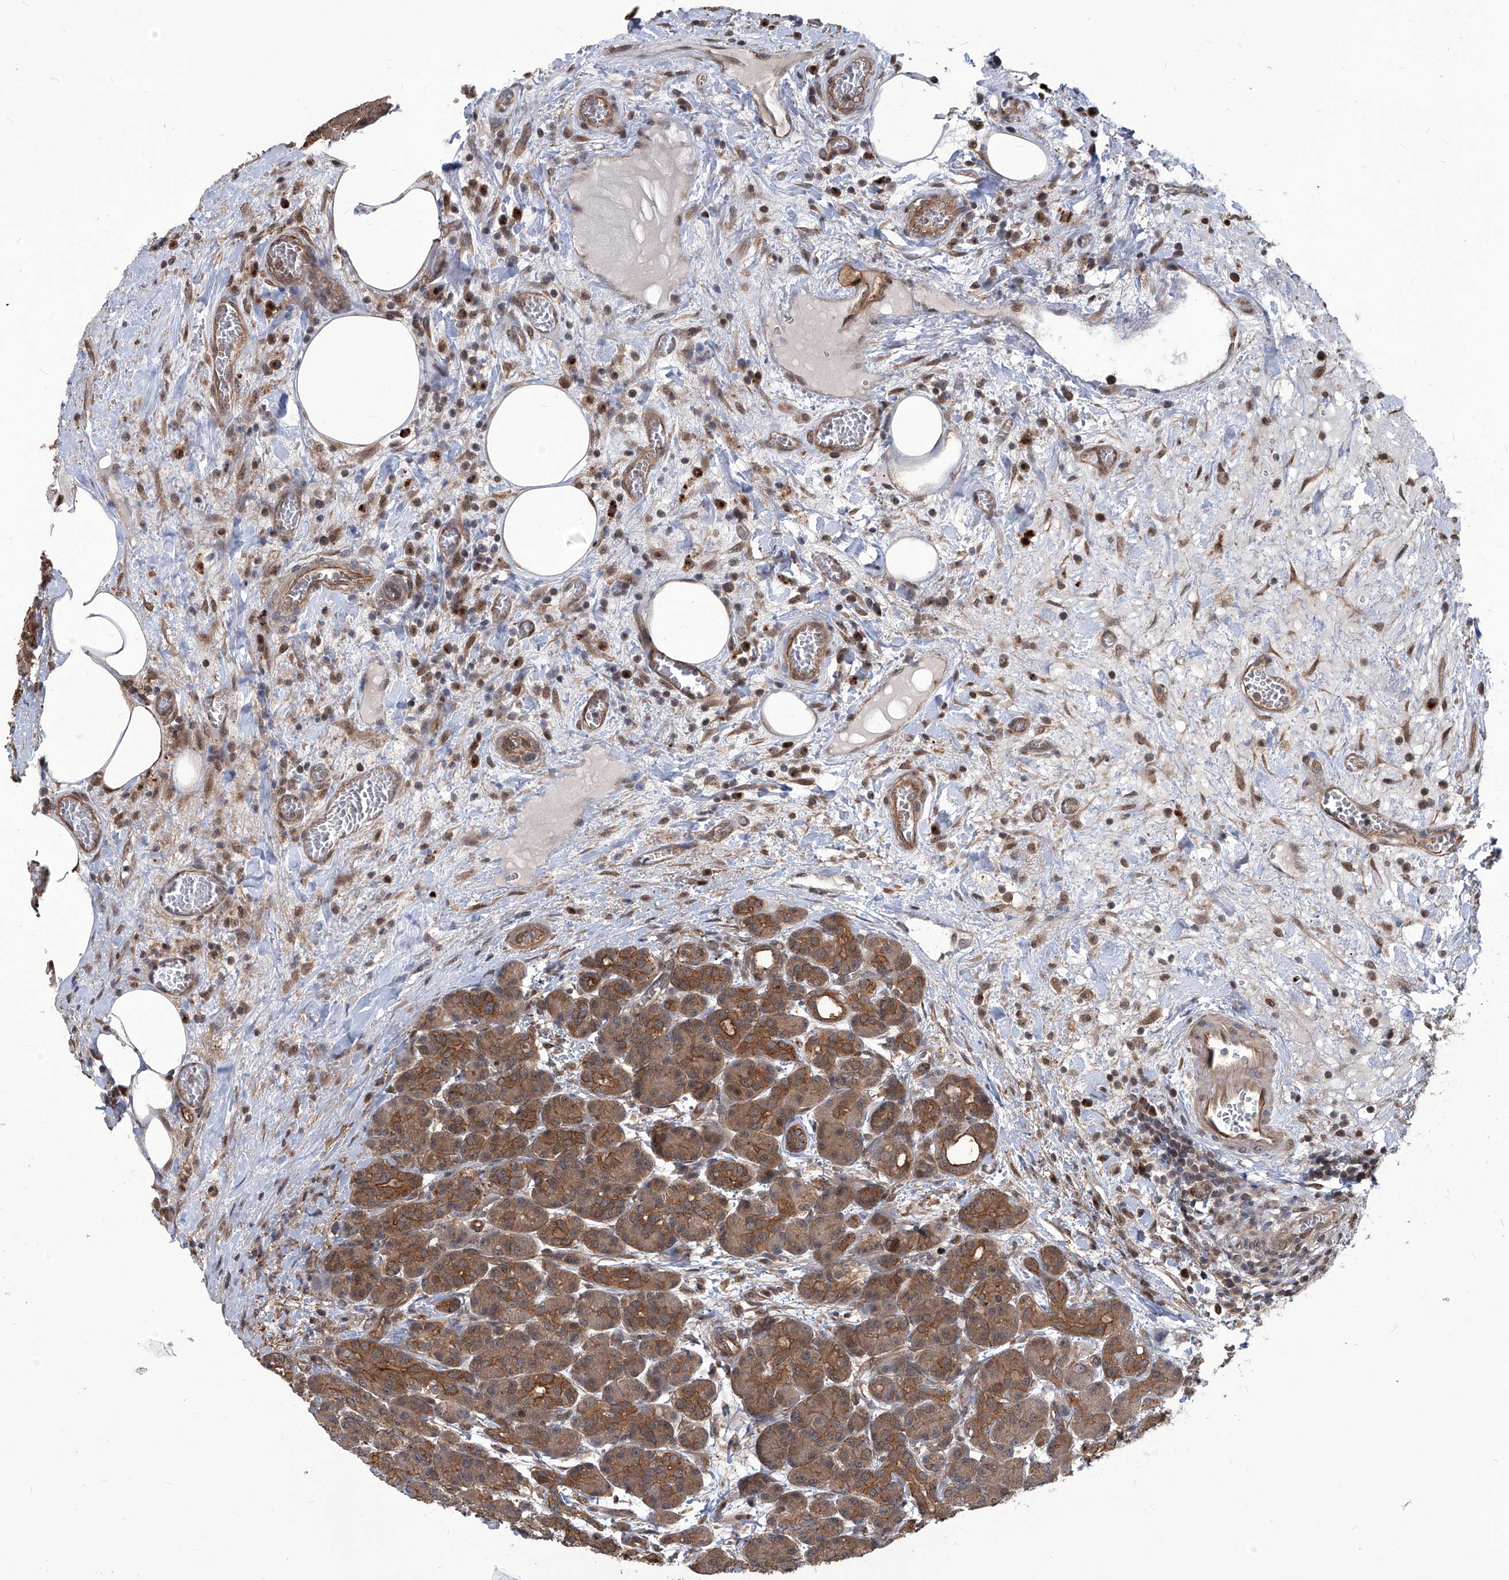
{"staining": {"intensity": "moderate", "quantity": ">75%", "location": "cytoplasmic/membranous"}, "tissue": "pancreas", "cell_type": "Exocrine glandular cells", "image_type": "normal", "snomed": [{"axis": "morphology", "description": "Normal tissue, NOS"}, {"axis": "topography", "description": "Pancreas"}], "caption": "A brown stain labels moderate cytoplasmic/membranous expression of a protein in exocrine glandular cells of benign pancreas. (DAB = brown stain, brightfield microscopy at high magnification).", "gene": "PSMB1", "patient": {"sex": "male", "age": 63}}